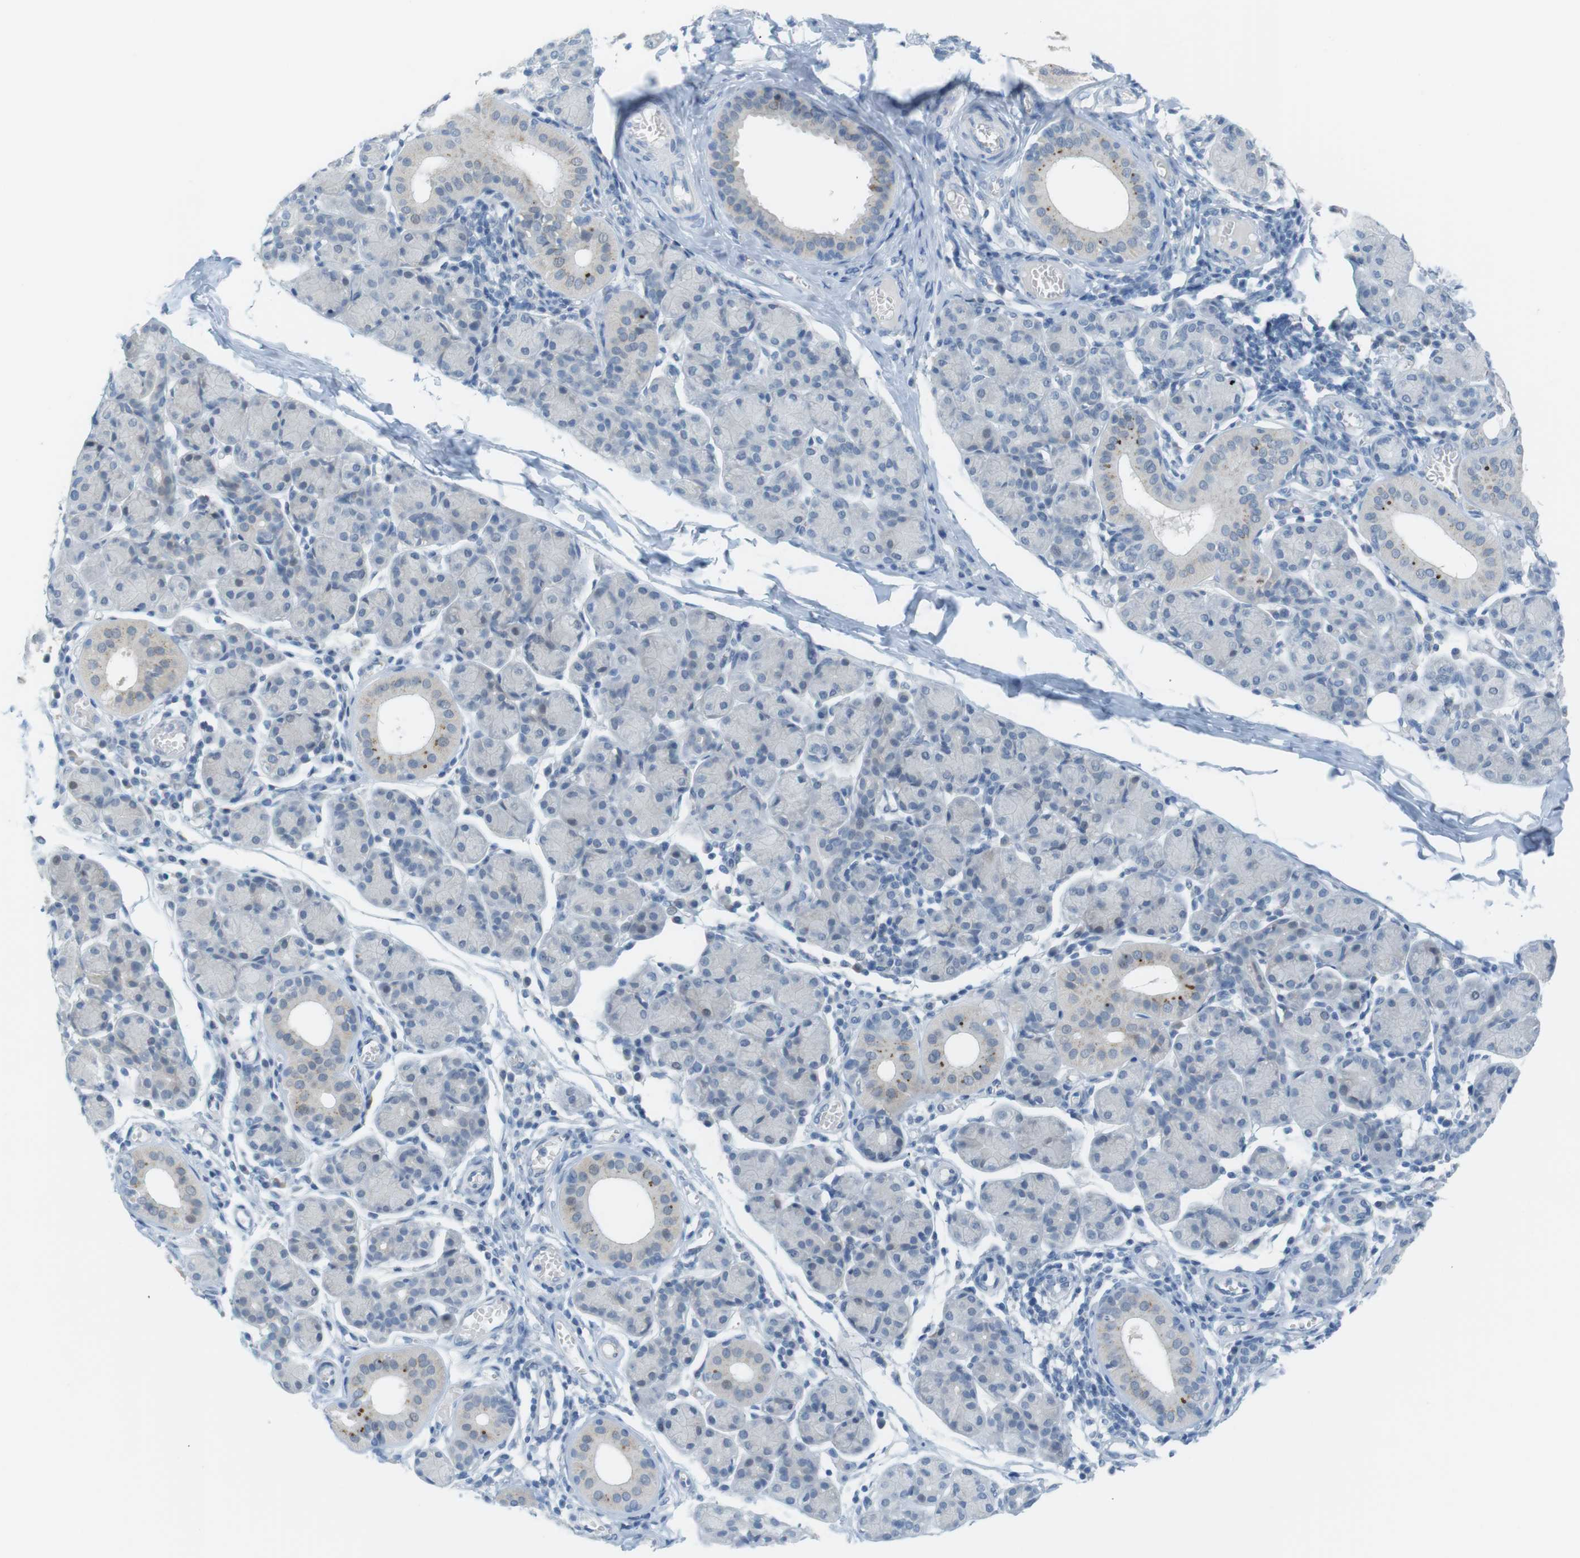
{"staining": {"intensity": "strong", "quantity": "<25%", "location": "cytoplasmic/membranous"}, "tissue": "salivary gland", "cell_type": "Glandular cells", "image_type": "normal", "snomed": [{"axis": "morphology", "description": "Normal tissue, NOS"}, {"axis": "morphology", "description": "Inflammation, NOS"}, {"axis": "topography", "description": "Lymph node"}, {"axis": "topography", "description": "Salivary gland"}], "caption": "Protein staining by immunohistochemistry shows strong cytoplasmic/membranous staining in approximately <25% of glandular cells in unremarkable salivary gland. (Brightfield microscopy of DAB IHC at high magnification).", "gene": "YIPF1", "patient": {"sex": "male", "age": 3}}